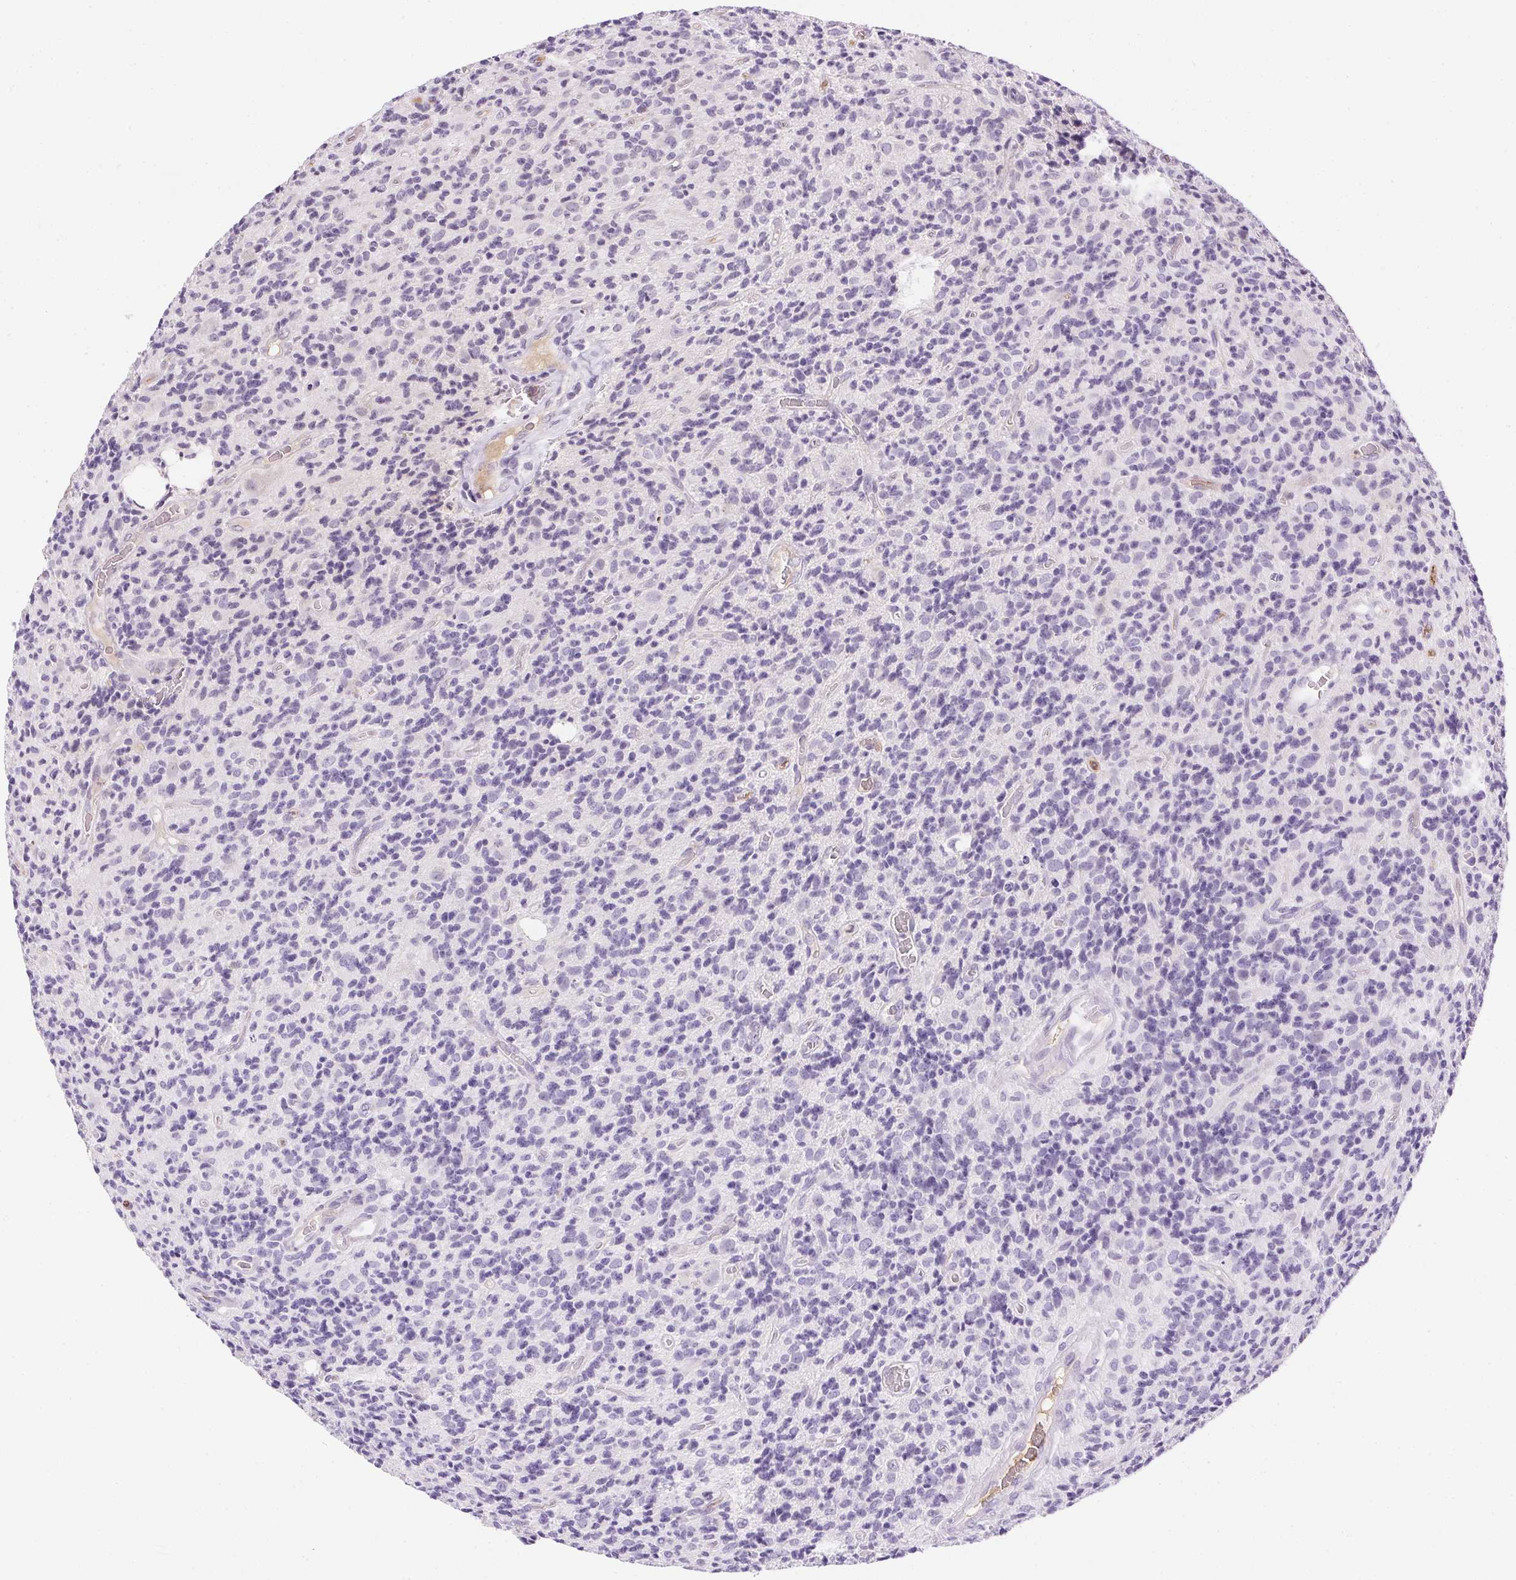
{"staining": {"intensity": "negative", "quantity": "none", "location": "none"}, "tissue": "glioma", "cell_type": "Tumor cells", "image_type": "cancer", "snomed": [{"axis": "morphology", "description": "Glioma, malignant, High grade"}, {"axis": "topography", "description": "Brain"}], "caption": "Malignant glioma (high-grade) was stained to show a protein in brown. There is no significant positivity in tumor cells.", "gene": "ORM1", "patient": {"sex": "male", "age": 76}}